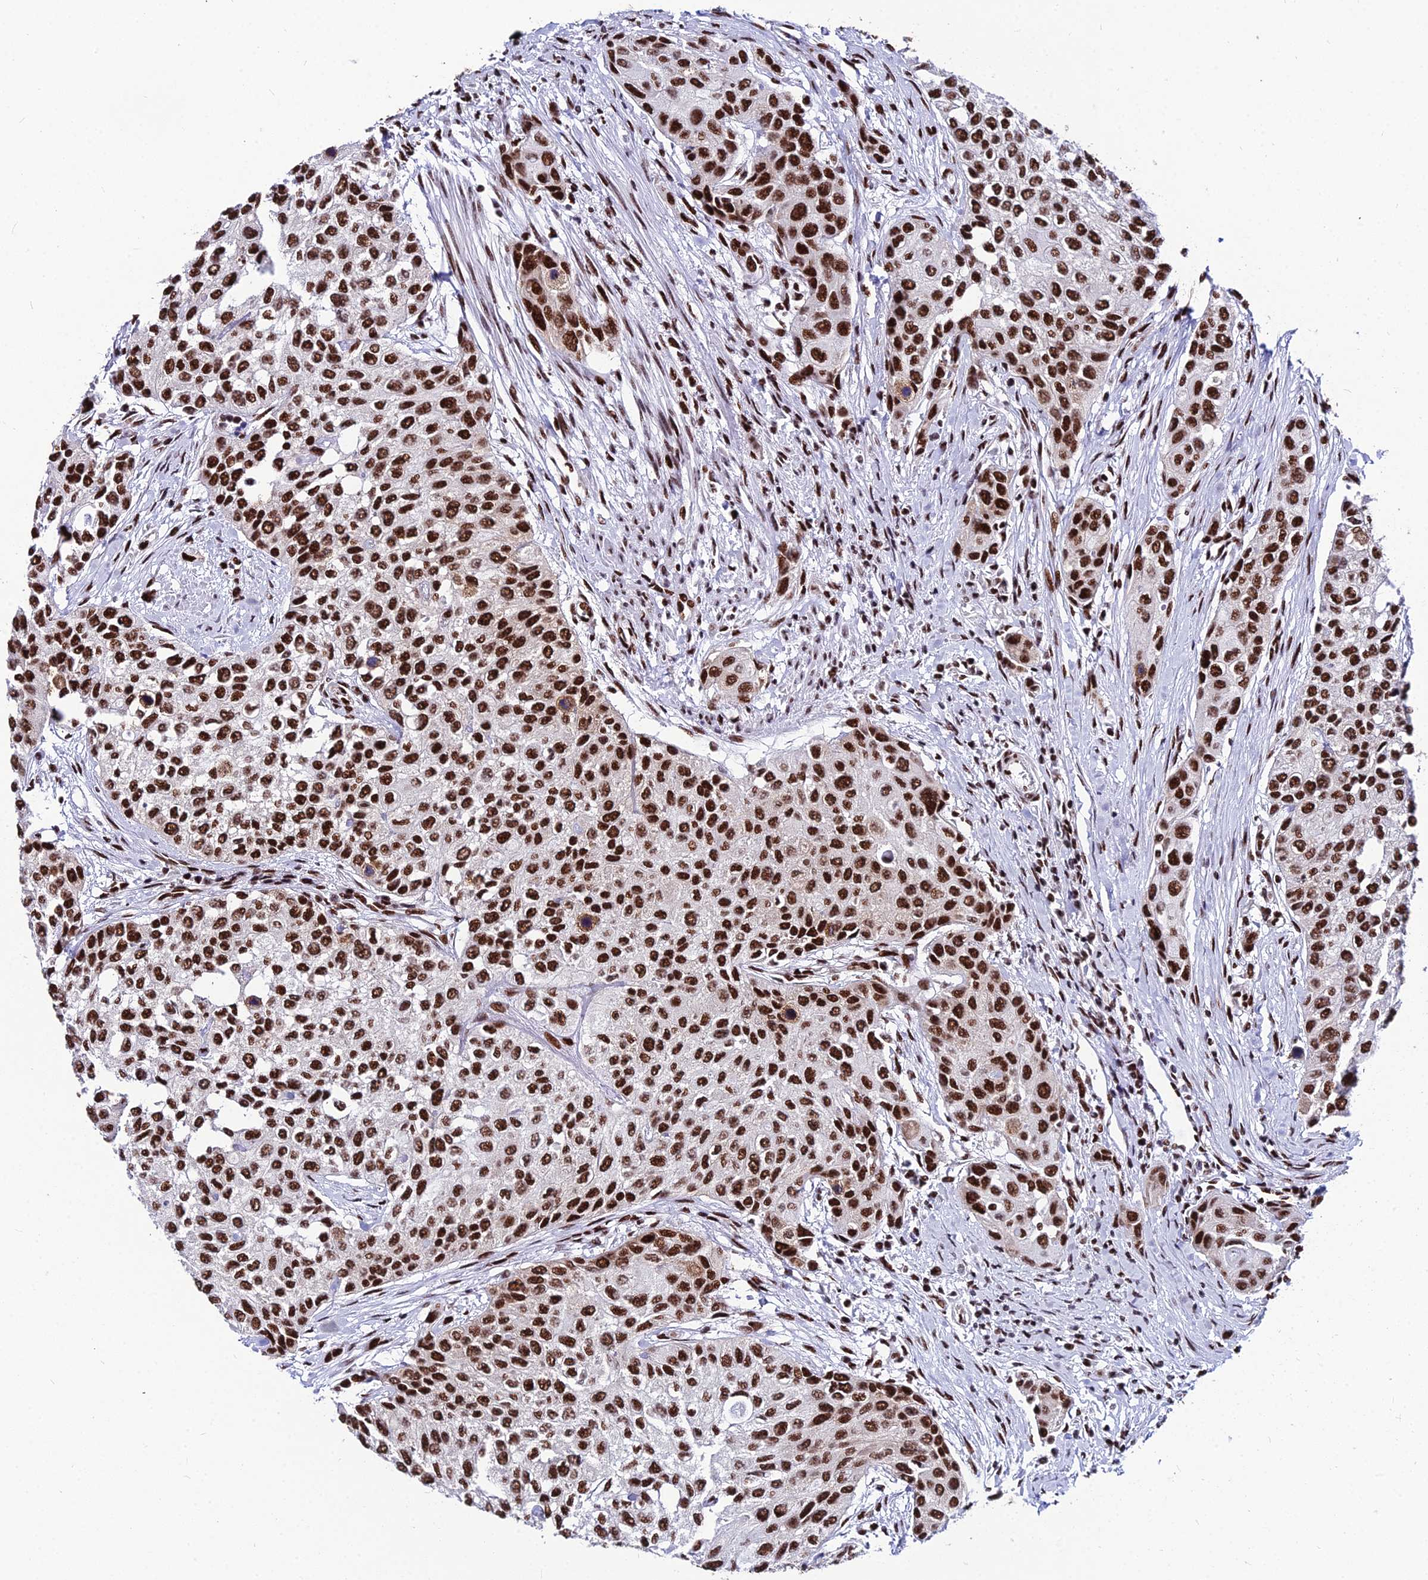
{"staining": {"intensity": "strong", "quantity": ">75%", "location": "nuclear"}, "tissue": "urothelial cancer", "cell_type": "Tumor cells", "image_type": "cancer", "snomed": [{"axis": "morphology", "description": "Normal tissue, NOS"}, {"axis": "morphology", "description": "Urothelial carcinoma, High grade"}, {"axis": "topography", "description": "Vascular tissue"}, {"axis": "topography", "description": "Urinary bladder"}], "caption": "The immunohistochemical stain highlights strong nuclear expression in tumor cells of urothelial cancer tissue.", "gene": "HNRNPH1", "patient": {"sex": "female", "age": 56}}